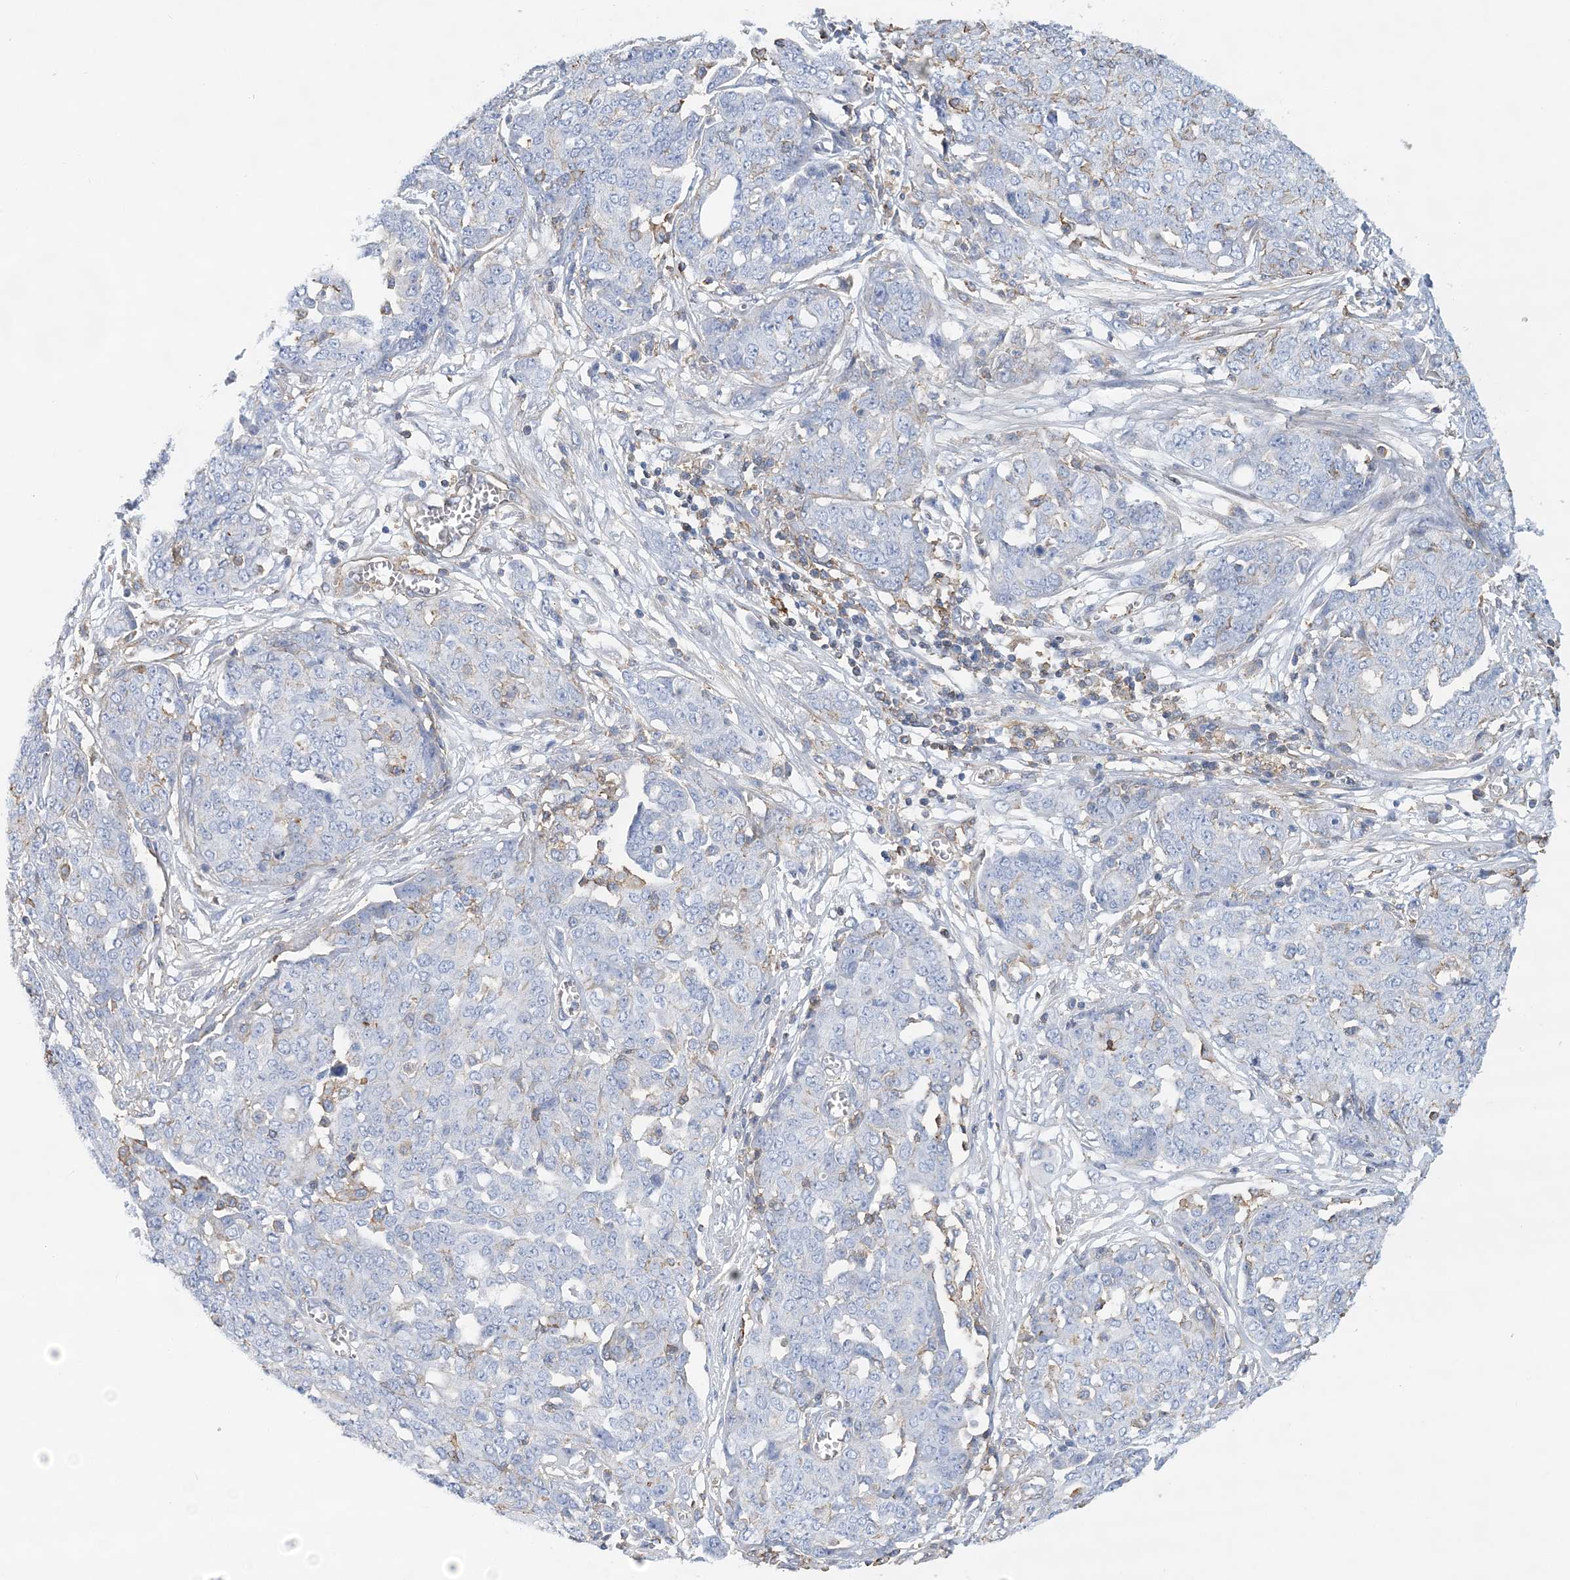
{"staining": {"intensity": "negative", "quantity": "none", "location": "none"}, "tissue": "ovarian cancer", "cell_type": "Tumor cells", "image_type": "cancer", "snomed": [{"axis": "morphology", "description": "Cystadenocarcinoma, serous, NOS"}, {"axis": "topography", "description": "Soft tissue"}, {"axis": "topography", "description": "Ovary"}], "caption": "Tumor cells show no significant protein expression in ovarian cancer.", "gene": "C11orf21", "patient": {"sex": "female", "age": 57}}